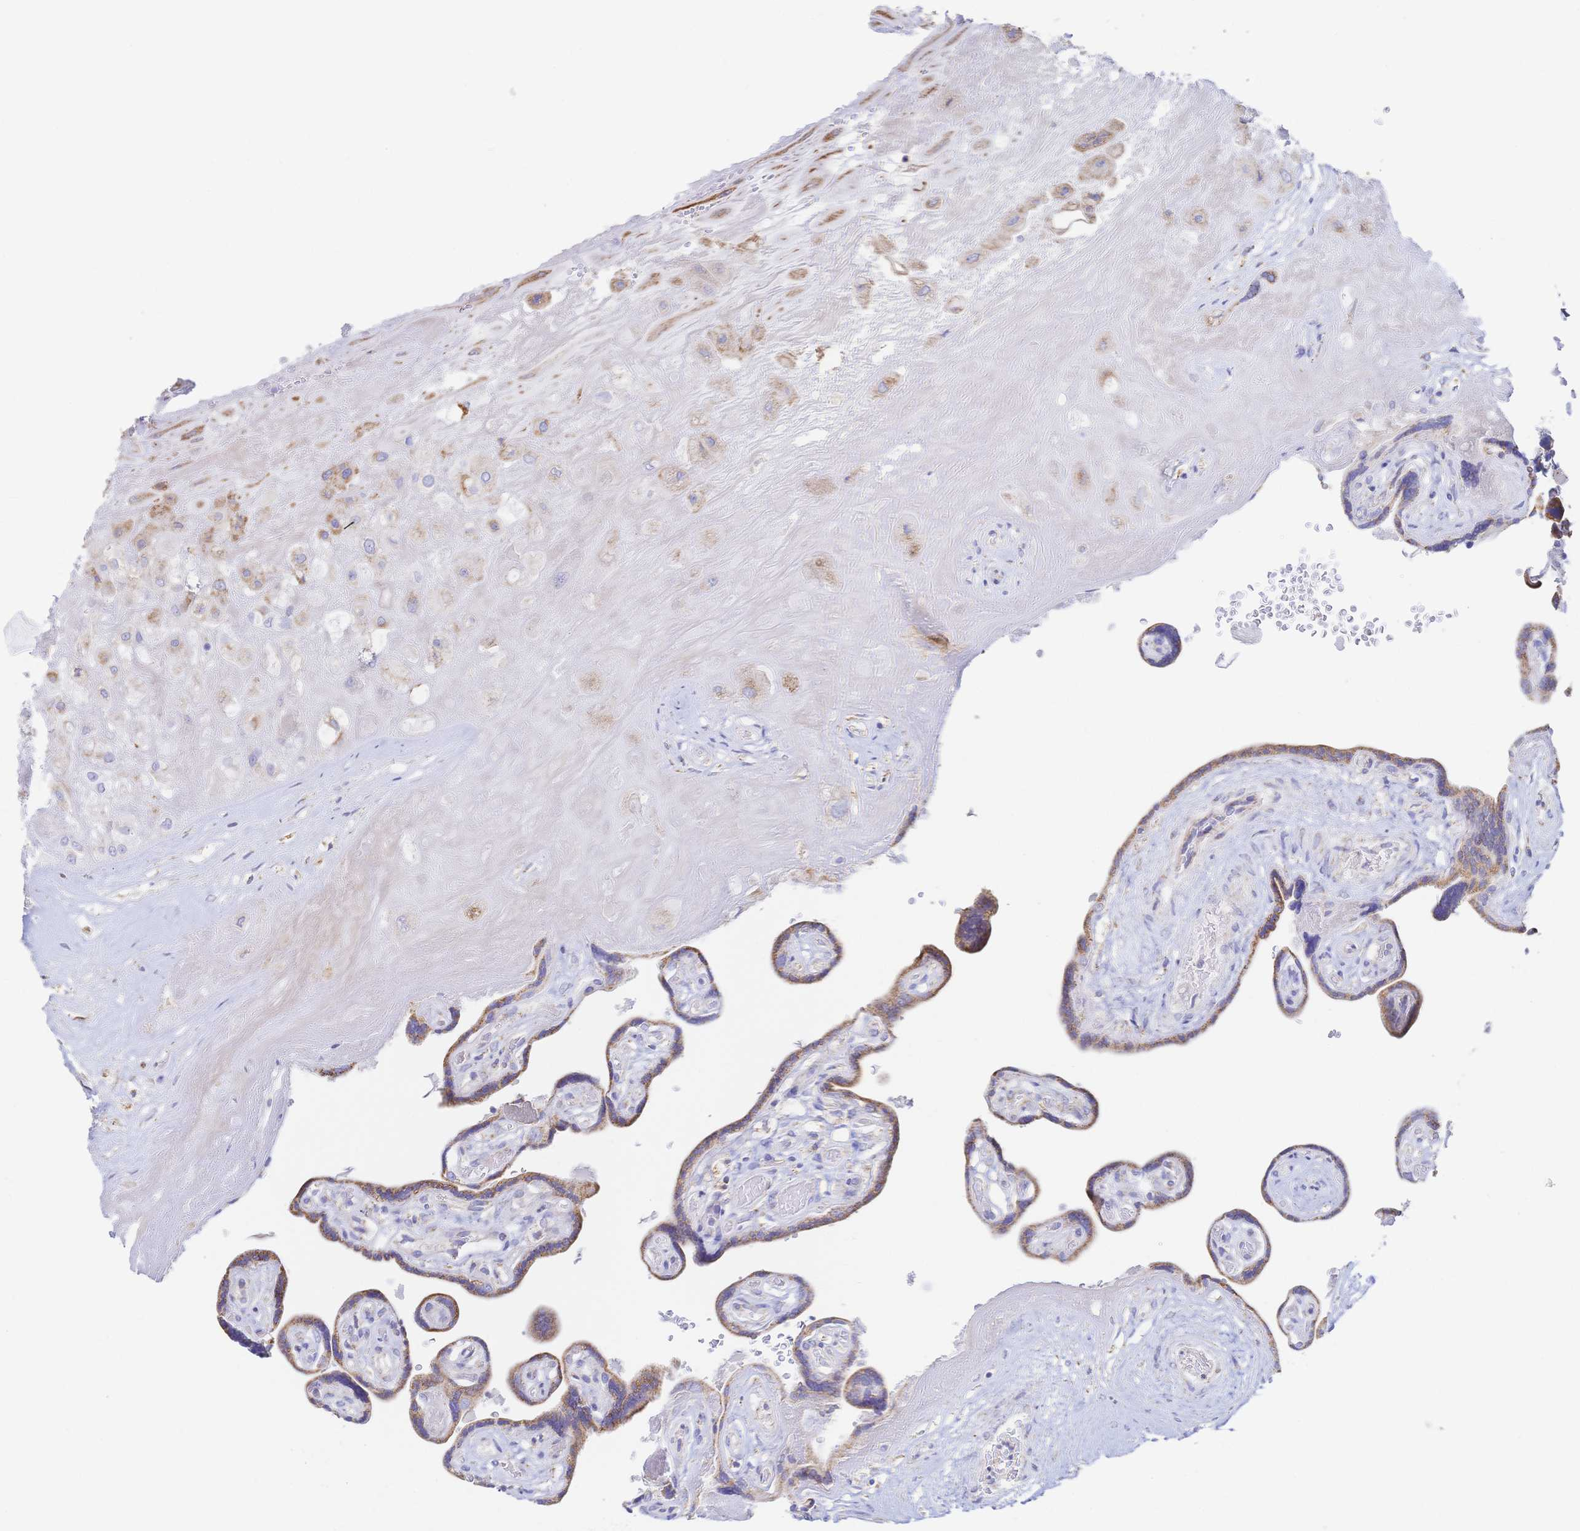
{"staining": {"intensity": "moderate", "quantity": "25%-75%", "location": "cytoplasmic/membranous"}, "tissue": "placenta", "cell_type": "Decidual cells", "image_type": "normal", "snomed": [{"axis": "morphology", "description": "Normal tissue, NOS"}, {"axis": "topography", "description": "Placenta"}], "caption": "Brown immunohistochemical staining in benign human placenta demonstrates moderate cytoplasmic/membranous expression in about 25%-75% of decidual cells. (IHC, brightfield microscopy, high magnification).", "gene": "SYNGR4", "patient": {"sex": "female", "age": 32}}